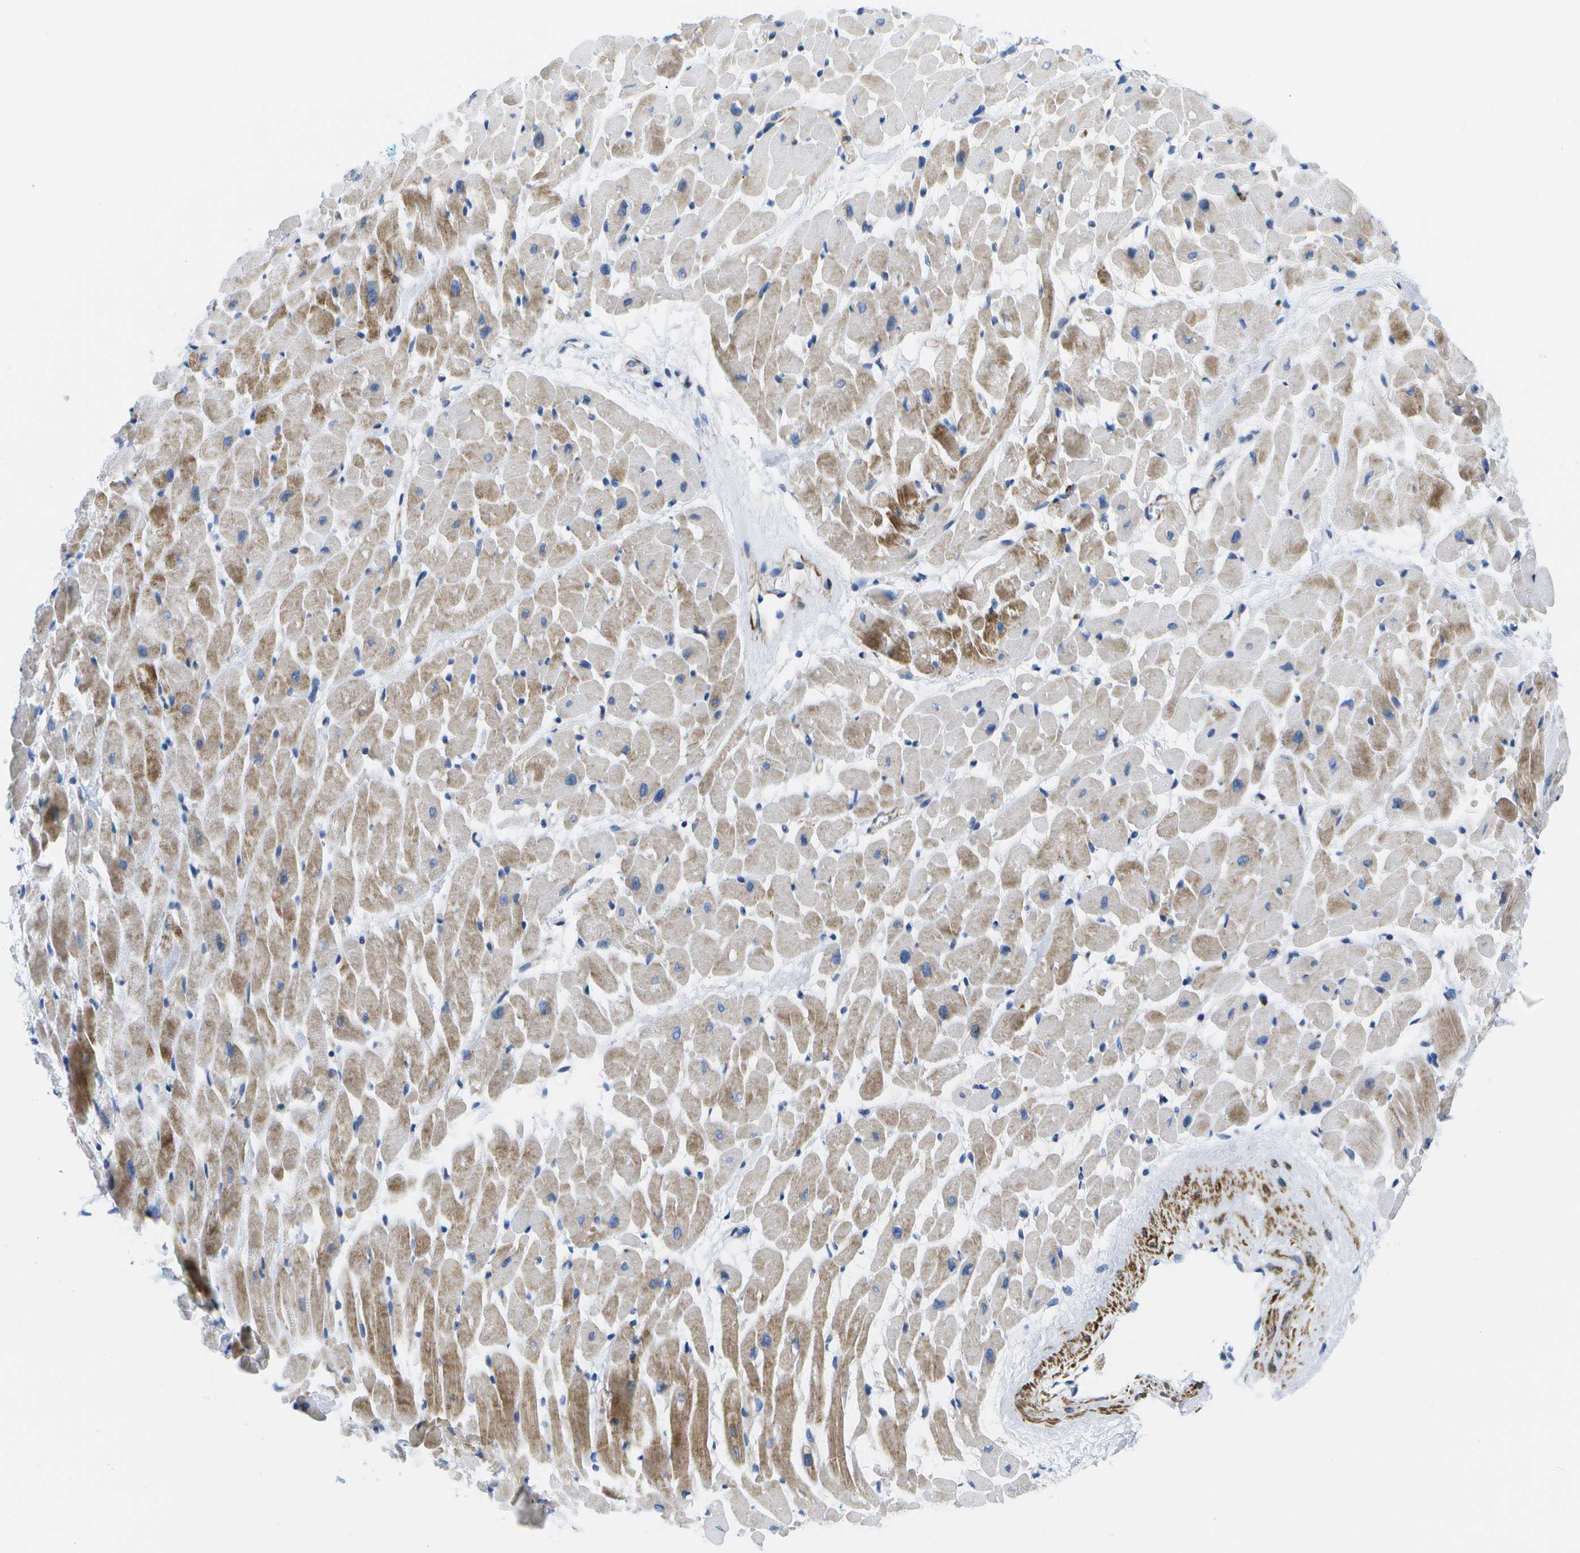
{"staining": {"intensity": "moderate", "quantity": "25%-75%", "location": "cytoplasmic/membranous"}, "tissue": "heart muscle", "cell_type": "Cardiomyocytes", "image_type": "normal", "snomed": [{"axis": "morphology", "description": "Normal tissue, NOS"}, {"axis": "topography", "description": "Heart"}], "caption": "Brown immunohistochemical staining in benign heart muscle reveals moderate cytoplasmic/membranous expression in about 25%-75% of cardiomyocytes.", "gene": "ADGRG6", "patient": {"sex": "male", "age": 45}}